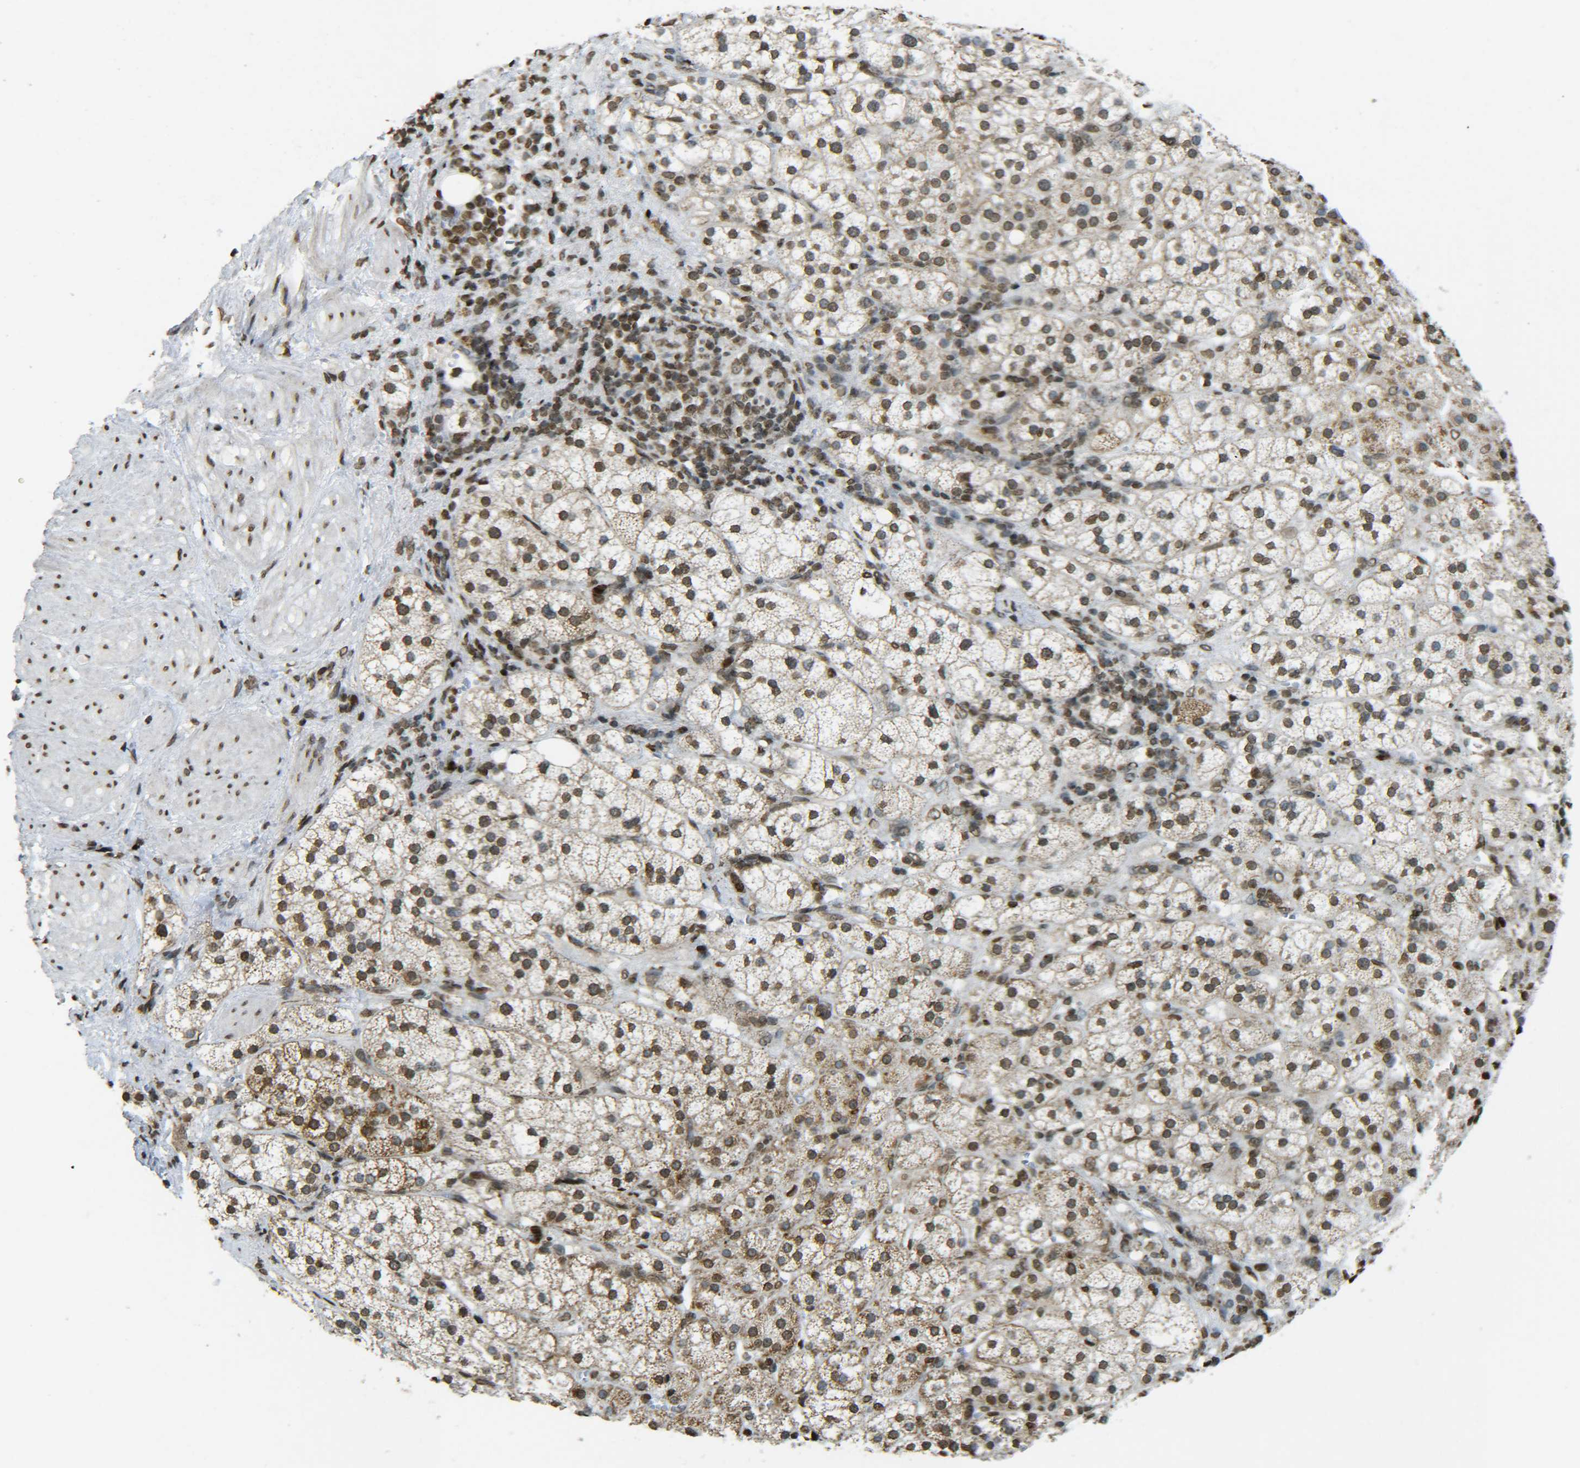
{"staining": {"intensity": "moderate", "quantity": ">75%", "location": "cytoplasmic/membranous,nuclear"}, "tissue": "adrenal gland", "cell_type": "Glandular cells", "image_type": "normal", "snomed": [{"axis": "morphology", "description": "Normal tissue, NOS"}, {"axis": "topography", "description": "Adrenal gland"}], "caption": "Protein staining shows moderate cytoplasmic/membranous,nuclear positivity in approximately >75% of glandular cells in benign adrenal gland.", "gene": "NEUROG2", "patient": {"sex": "male", "age": 56}}